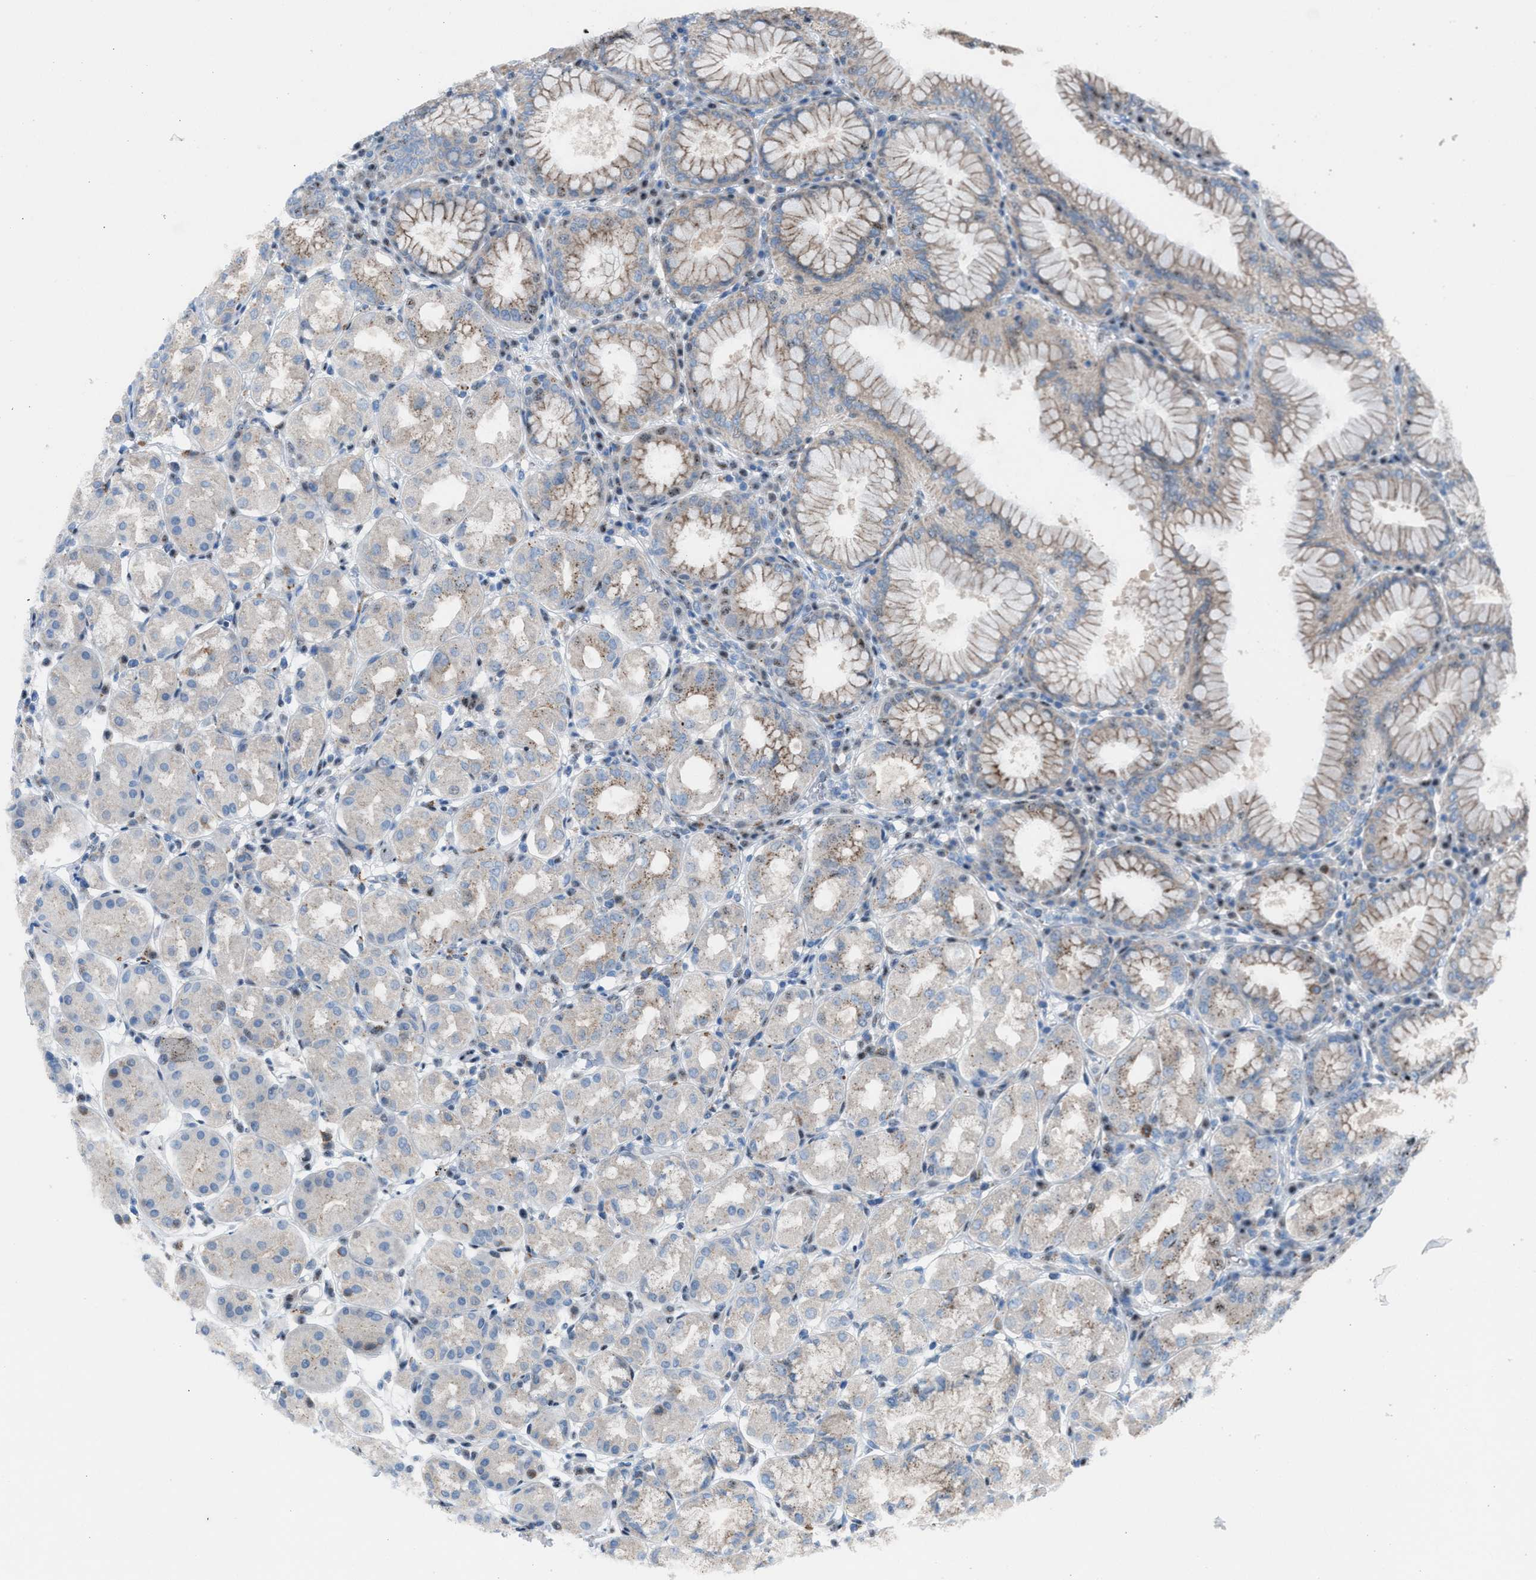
{"staining": {"intensity": "weak", "quantity": "25%-75%", "location": "cytoplasmic/membranous"}, "tissue": "stomach", "cell_type": "Glandular cells", "image_type": "normal", "snomed": [{"axis": "morphology", "description": "Normal tissue, NOS"}, {"axis": "topography", "description": "Stomach"}, {"axis": "topography", "description": "Stomach, lower"}], "caption": "Weak cytoplasmic/membranous positivity is present in about 25%-75% of glandular cells in unremarkable stomach.", "gene": "CENPP", "patient": {"sex": "female", "age": 56}}